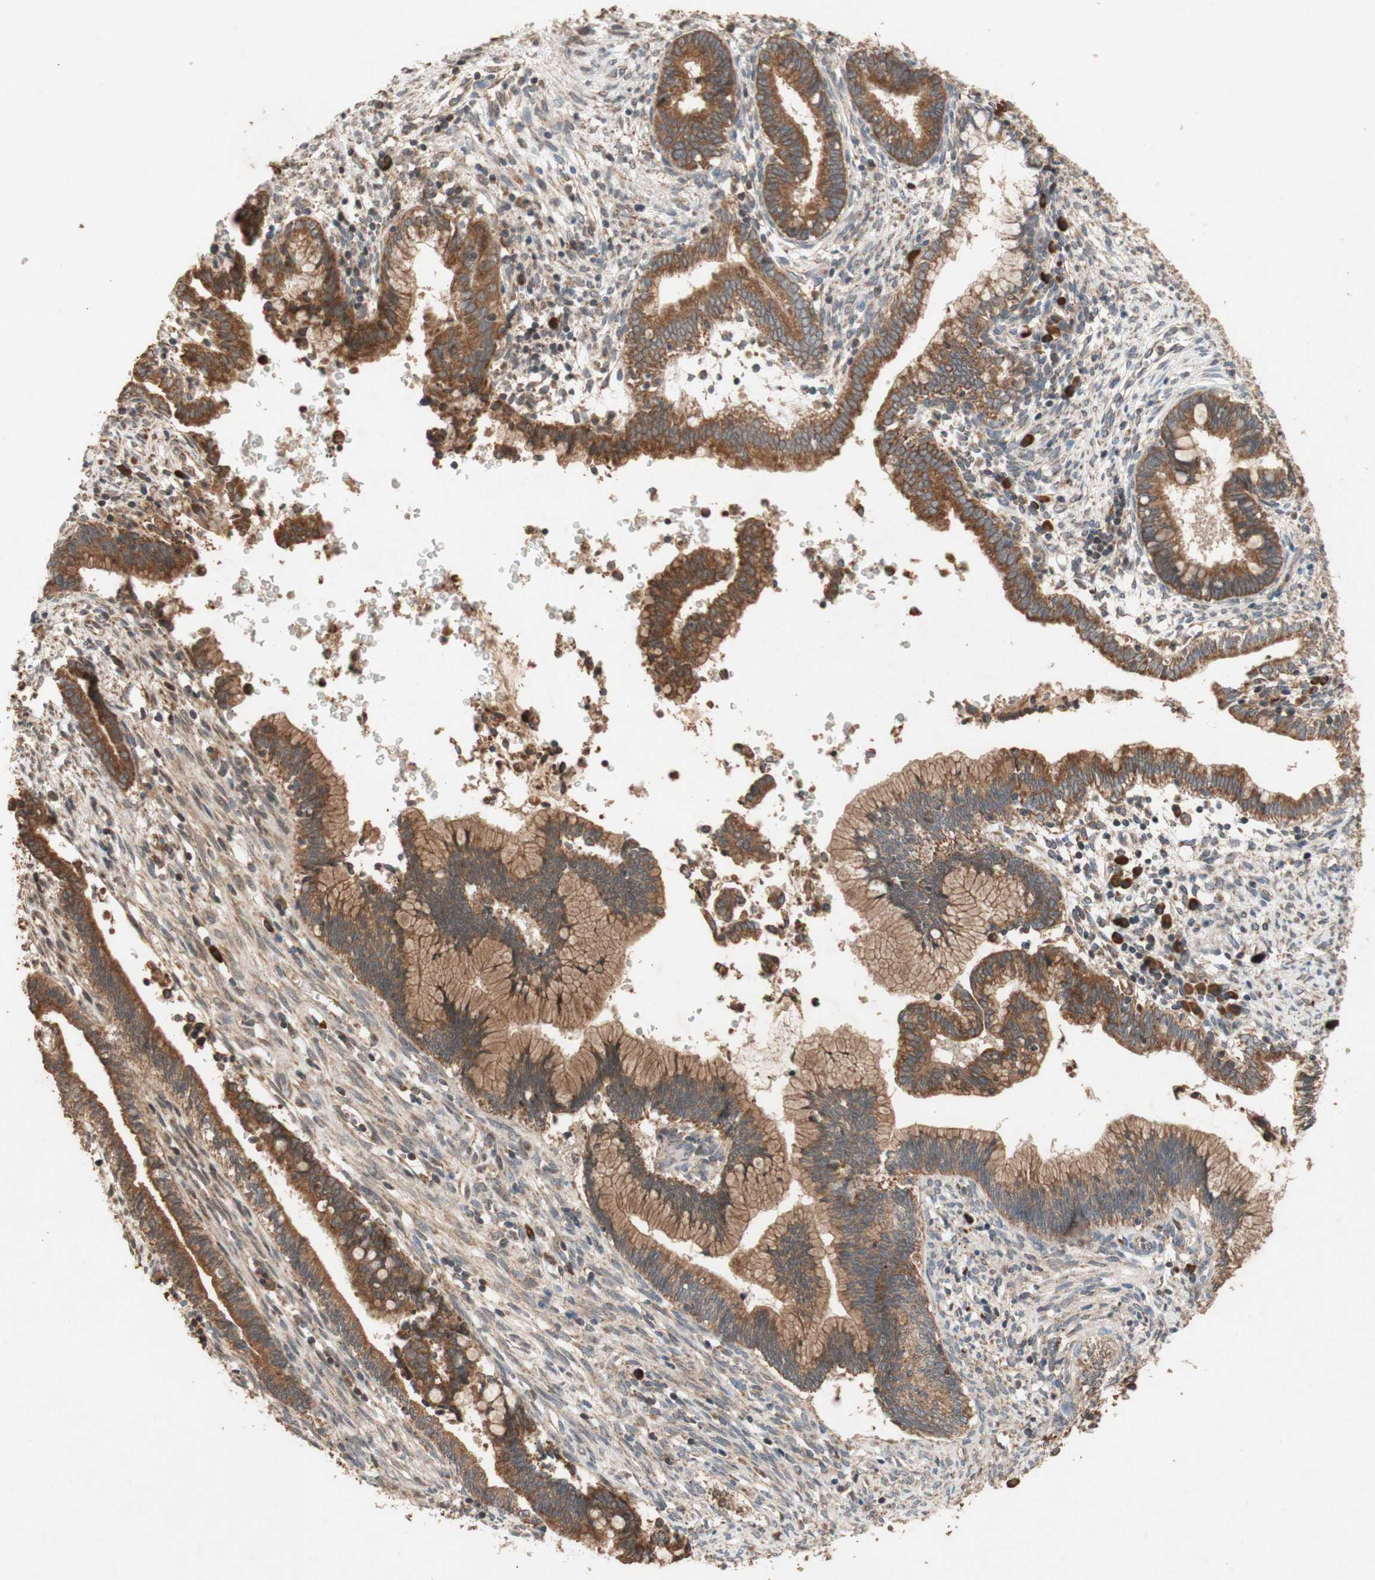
{"staining": {"intensity": "strong", "quantity": ">75%", "location": "cytoplasmic/membranous"}, "tissue": "cervical cancer", "cell_type": "Tumor cells", "image_type": "cancer", "snomed": [{"axis": "morphology", "description": "Adenocarcinoma, NOS"}, {"axis": "topography", "description": "Cervix"}], "caption": "The histopathology image shows immunohistochemical staining of cervical cancer. There is strong cytoplasmic/membranous staining is seen in approximately >75% of tumor cells. (Brightfield microscopy of DAB IHC at high magnification).", "gene": "DDOST", "patient": {"sex": "female", "age": 44}}